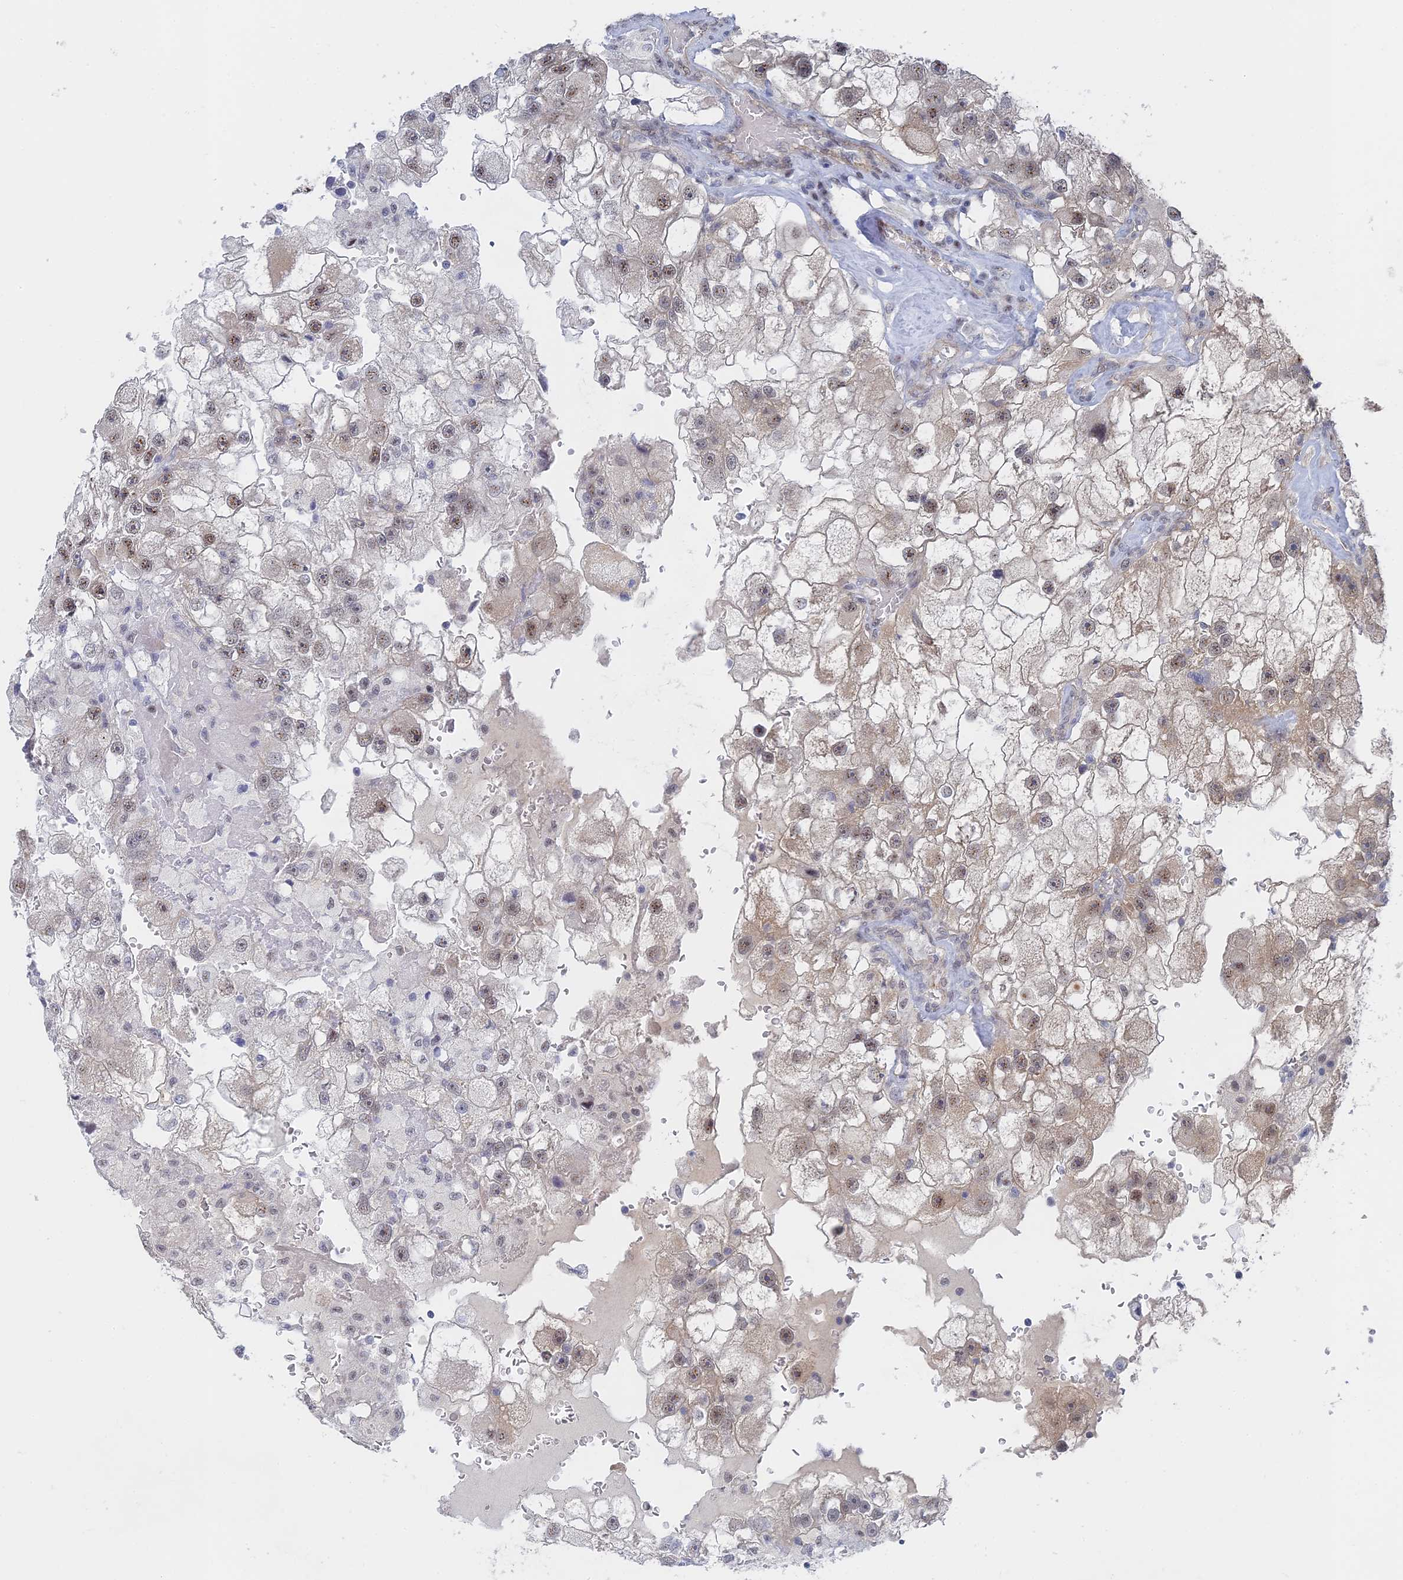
{"staining": {"intensity": "moderate", "quantity": ">75%", "location": "nuclear"}, "tissue": "renal cancer", "cell_type": "Tumor cells", "image_type": "cancer", "snomed": [{"axis": "morphology", "description": "Adenocarcinoma, NOS"}, {"axis": "topography", "description": "Kidney"}], "caption": "Immunohistochemistry (IHC) staining of renal adenocarcinoma, which displays medium levels of moderate nuclear positivity in approximately >75% of tumor cells indicating moderate nuclear protein positivity. The staining was performed using DAB (brown) for protein detection and nuclei were counterstained in hematoxylin (blue).", "gene": "CFAP92", "patient": {"sex": "male", "age": 63}}